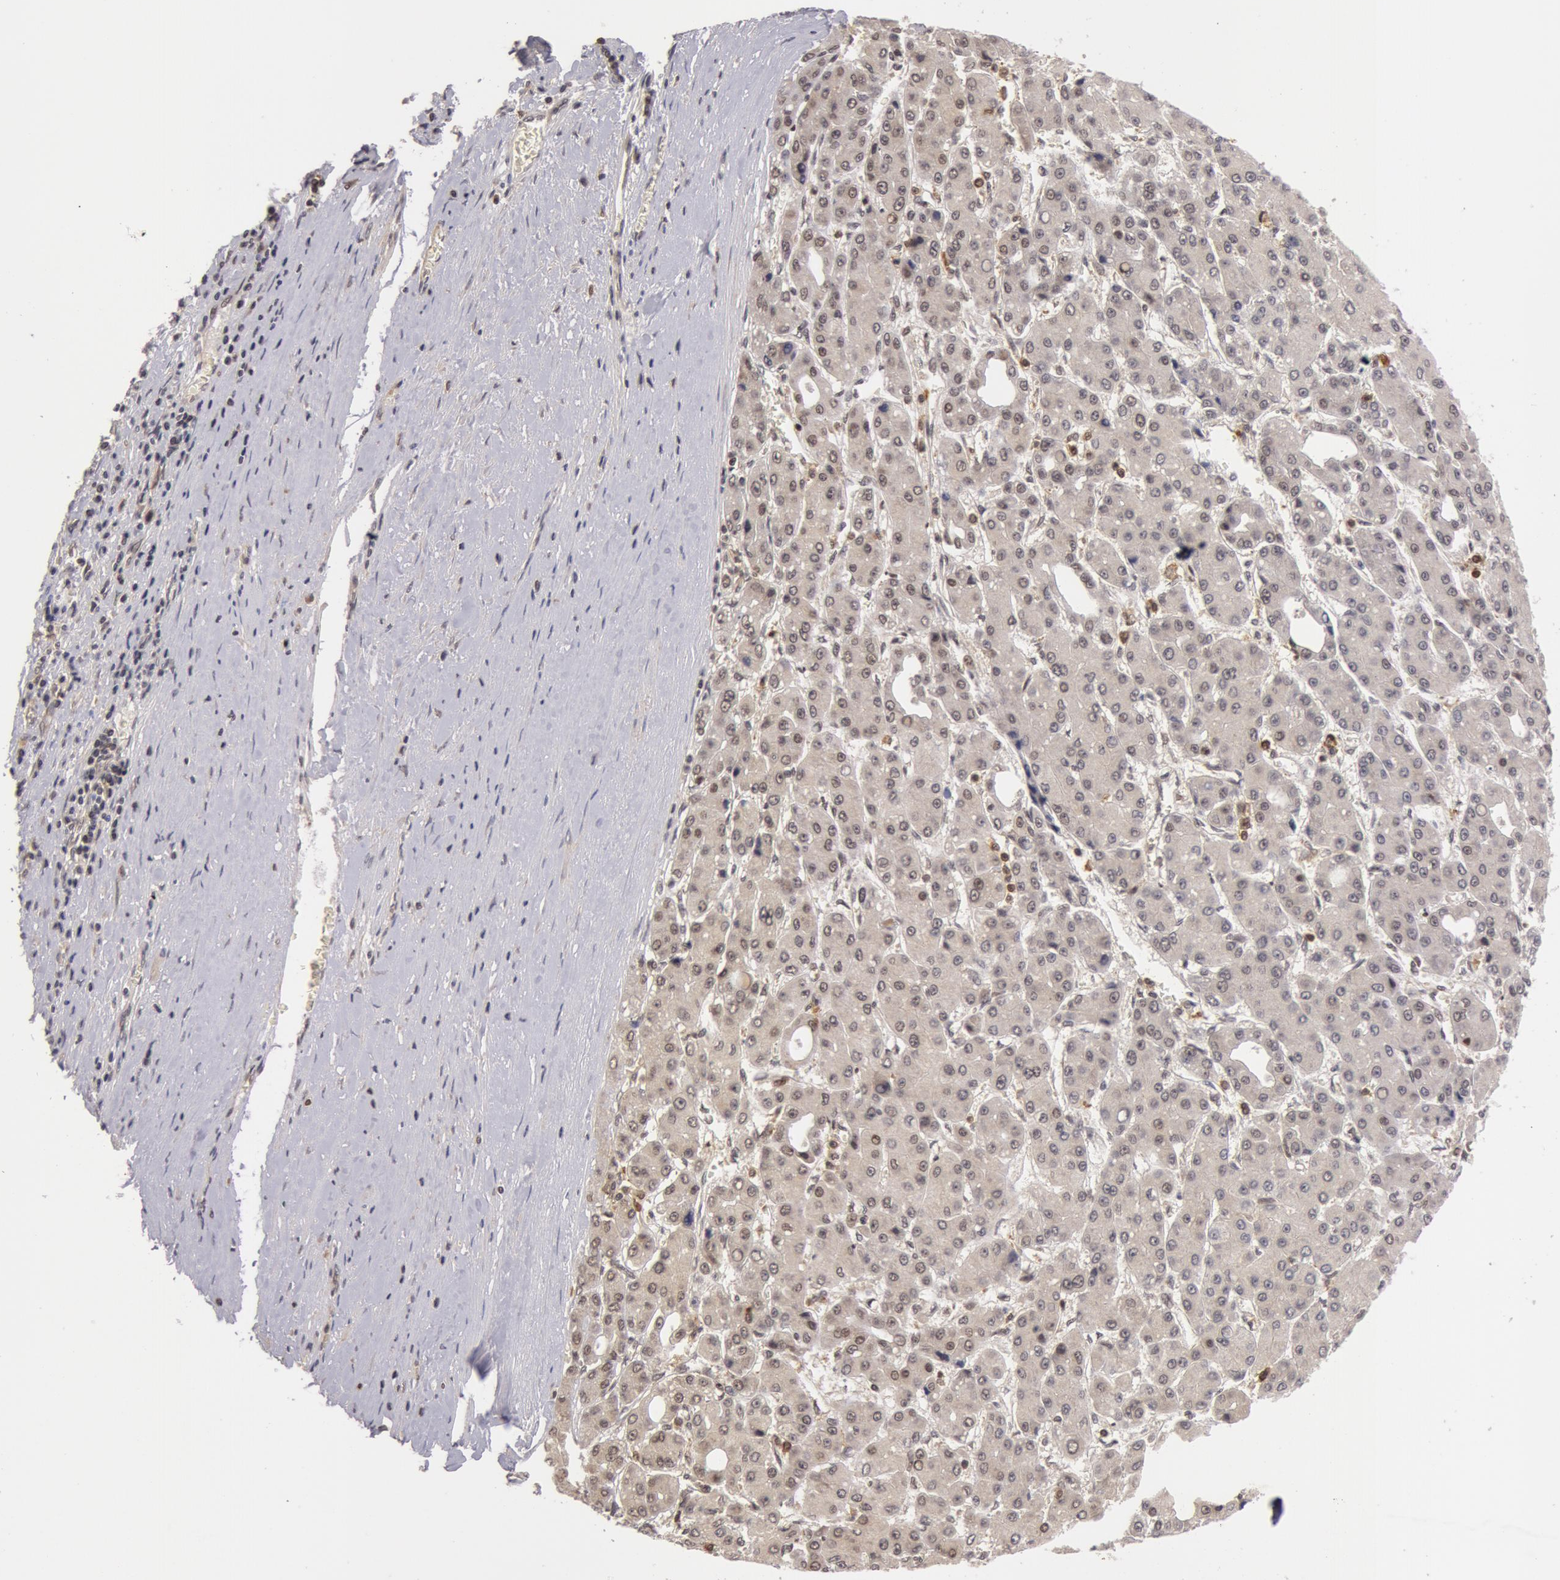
{"staining": {"intensity": "weak", "quantity": "<25%", "location": "nuclear"}, "tissue": "liver cancer", "cell_type": "Tumor cells", "image_type": "cancer", "snomed": [{"axis": "morphology", "description": "Carcinoma, Hepatocellular, NOS"}, {"axis": "topography", "description": "Liver"}], "caption": "High power microscopy photomicrograph of an immunohistochemistry (IHC) photomicrograph of liver cancer (hepatocellular carcinoma), revealing no significant expression in tumor cells. (DAB immunohistochemistry (IHC), high magnification).", "gene": "ZNF350", "patient": {"sex": "male", "age": 69}}